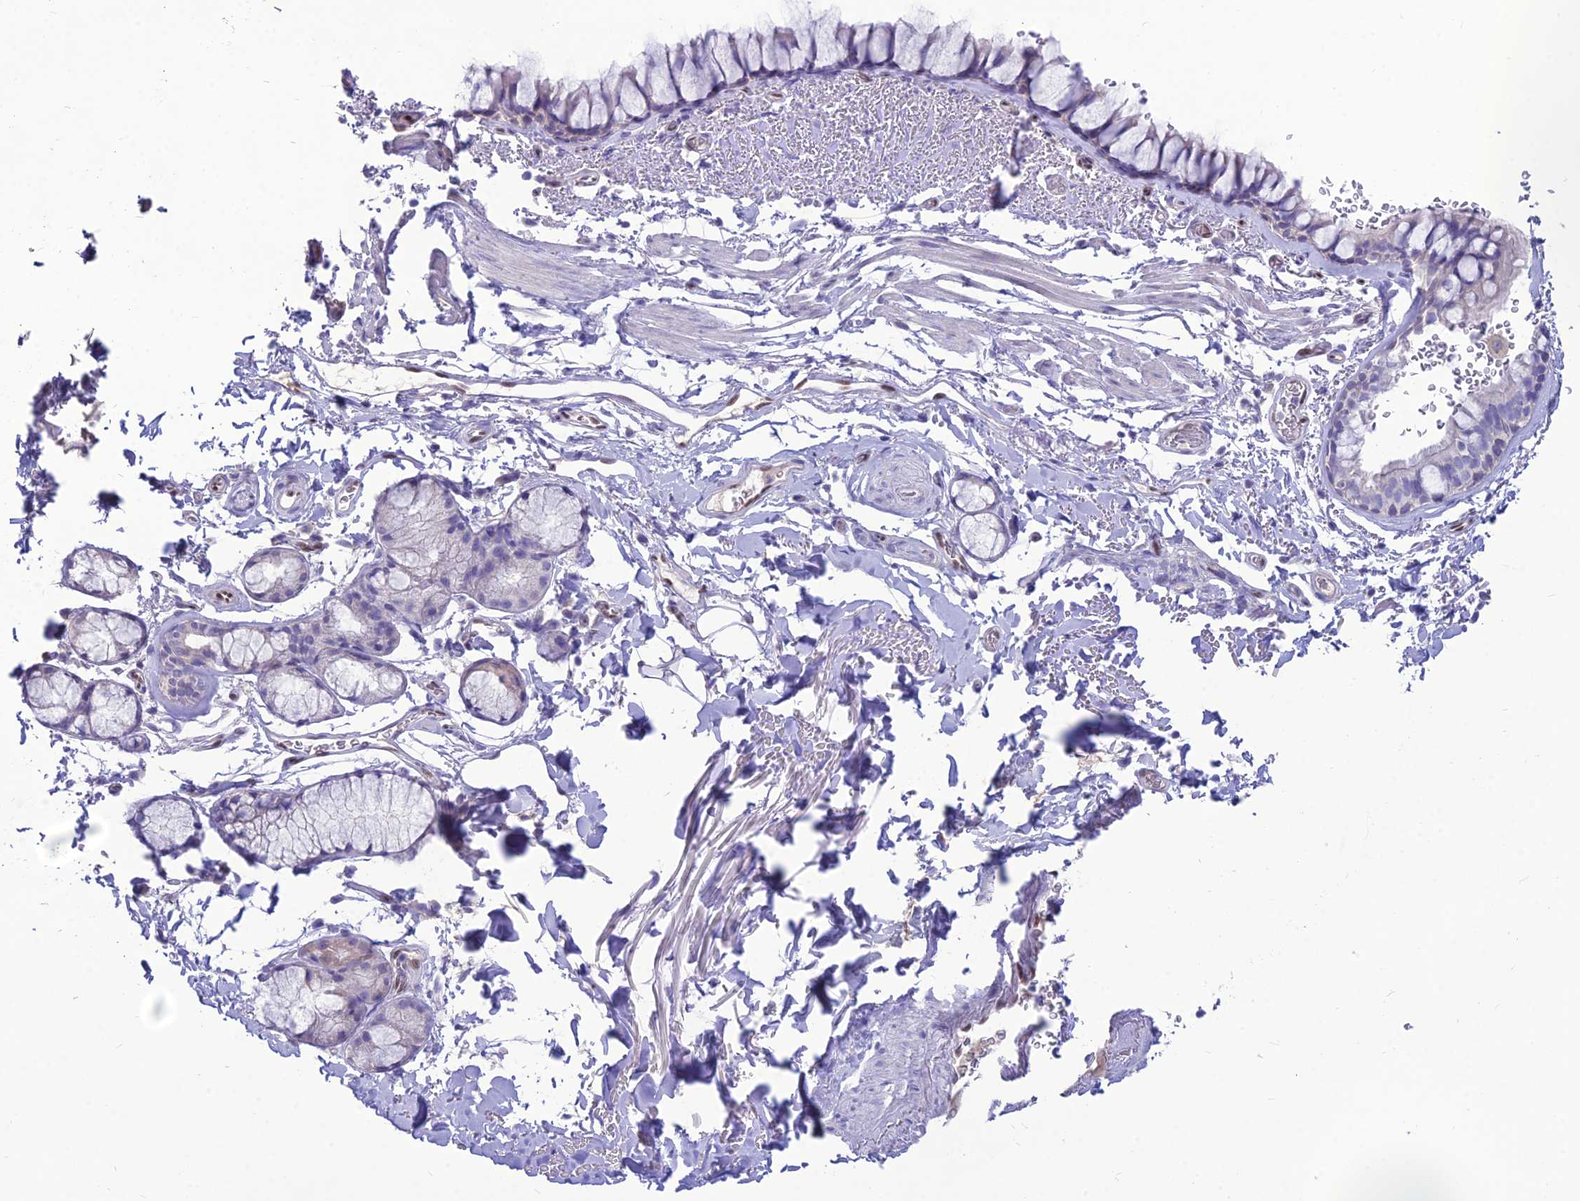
{"staining": {"intensity": "negative", "quantity": "none", "location": "none"}, "tissue": "bronchus", "cell_type": "Respiratory epithelial cells", "image_type": "normal", "snomed": [{"axis": "morphology", "description": "Normal tissue, NOS"}, {"axis": "topography", "description": "Bronchus"}], "caption": "This image is of benign bronchus stained with IHC to label a protein in brown with the nuclei are counter-stained blue. There is no staining in respiratory epithelial cells.", "gene": "NOVA2", "patient": {"sex": "male", "age": 65}}